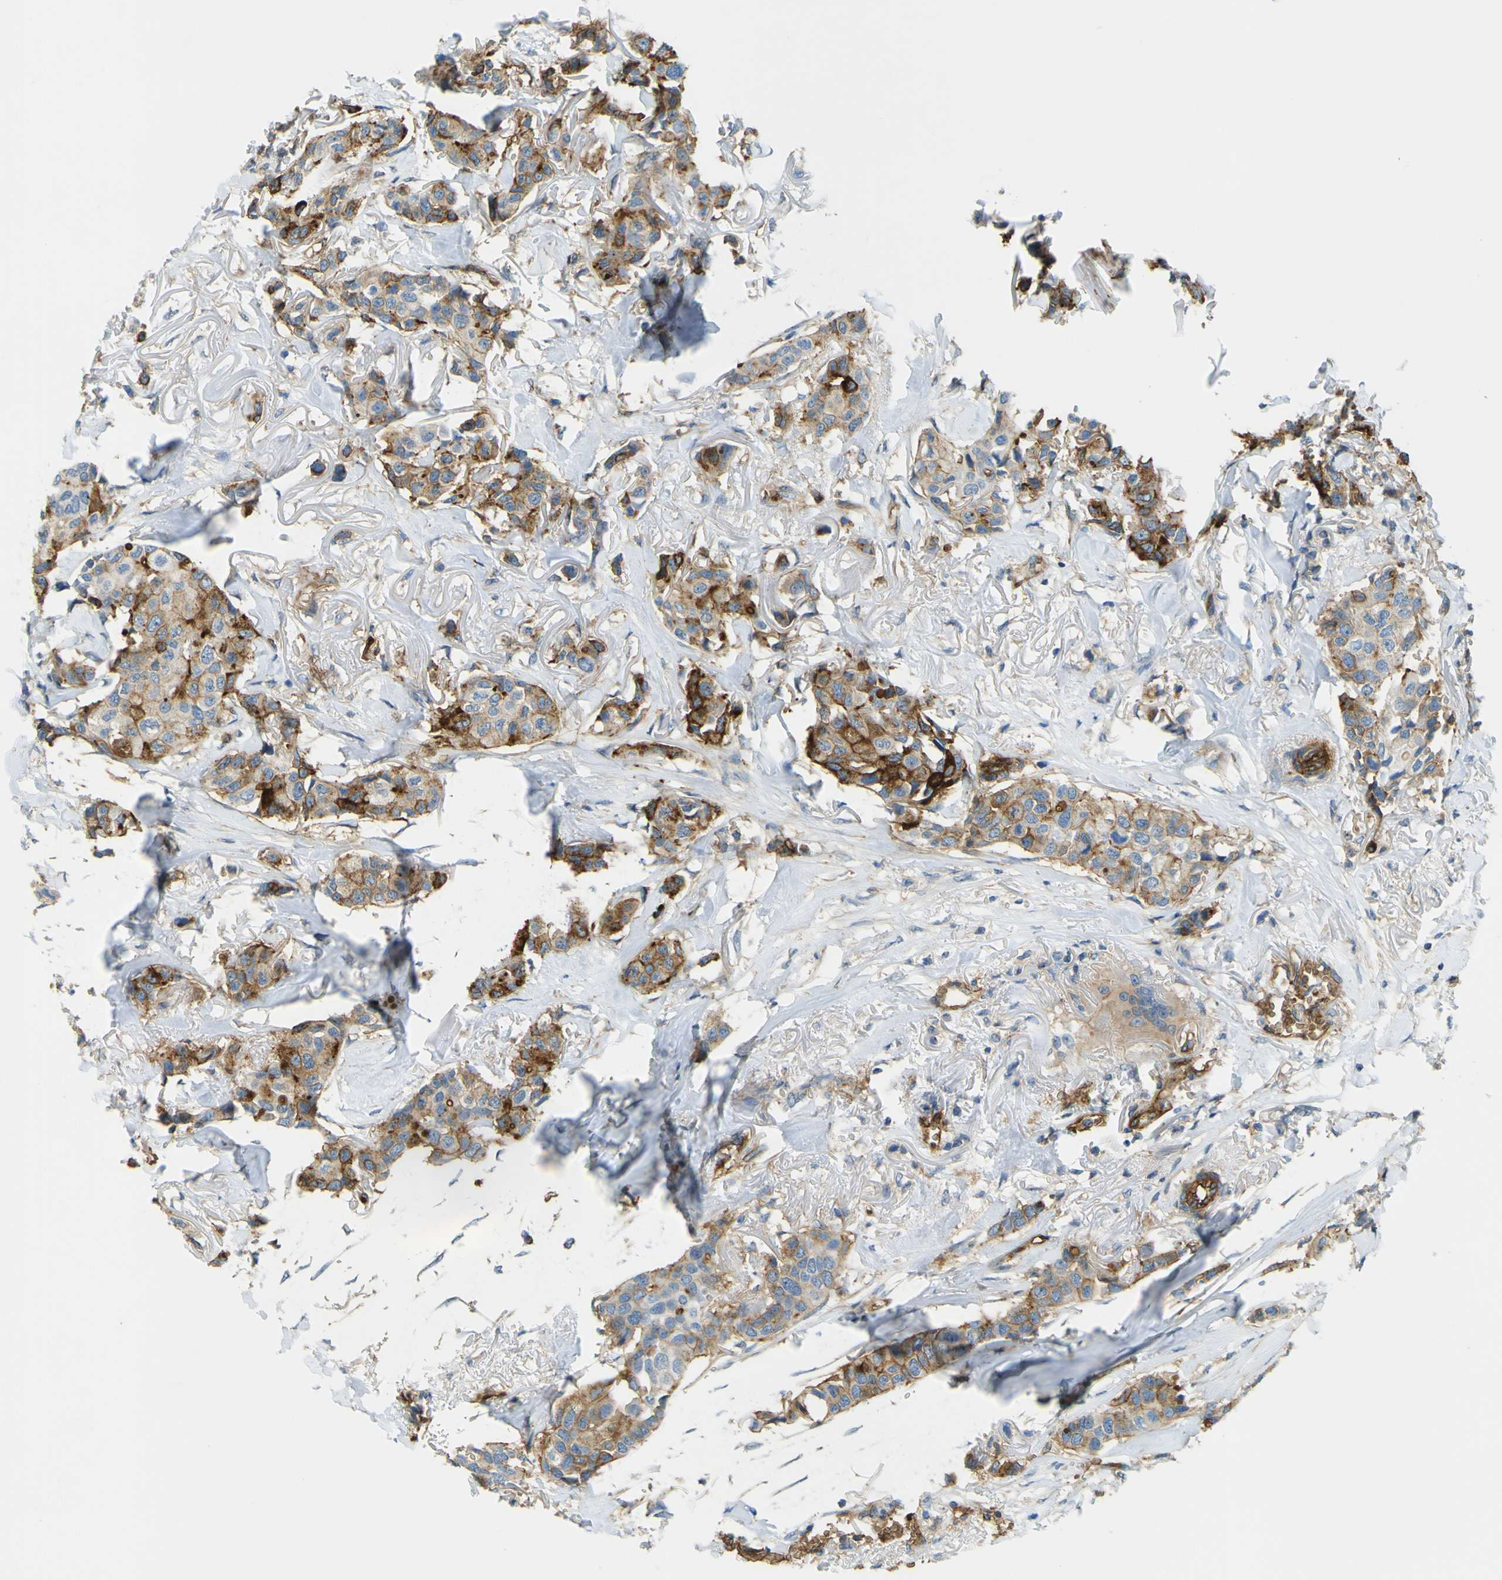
{"staining": {"intensity": "moderate", "quantity": "25%-75%", "location": "cytoplasmic/membranous"}, "tissue": "breast cancer", "cell_type": "Tumor cells", "image_type": "cancer", "snomed": [{"axis": "morphology", "description": "Duct carcinoma"}, {"axis": "topography", "description": "Breast"}], "caption": "Tumor cells reveal medium levels of moderate cytoplasmic/membranous positivity in approximately 25%-75% of cells in breast invasive ductal carcinoma. The staining is performed using DAB brown chromogen to label protein expression. The nuclei are counter-stained blue using hematoxylin.", "gene": "PLXDC1", "patient": {"sex": "female", "age": 80}}